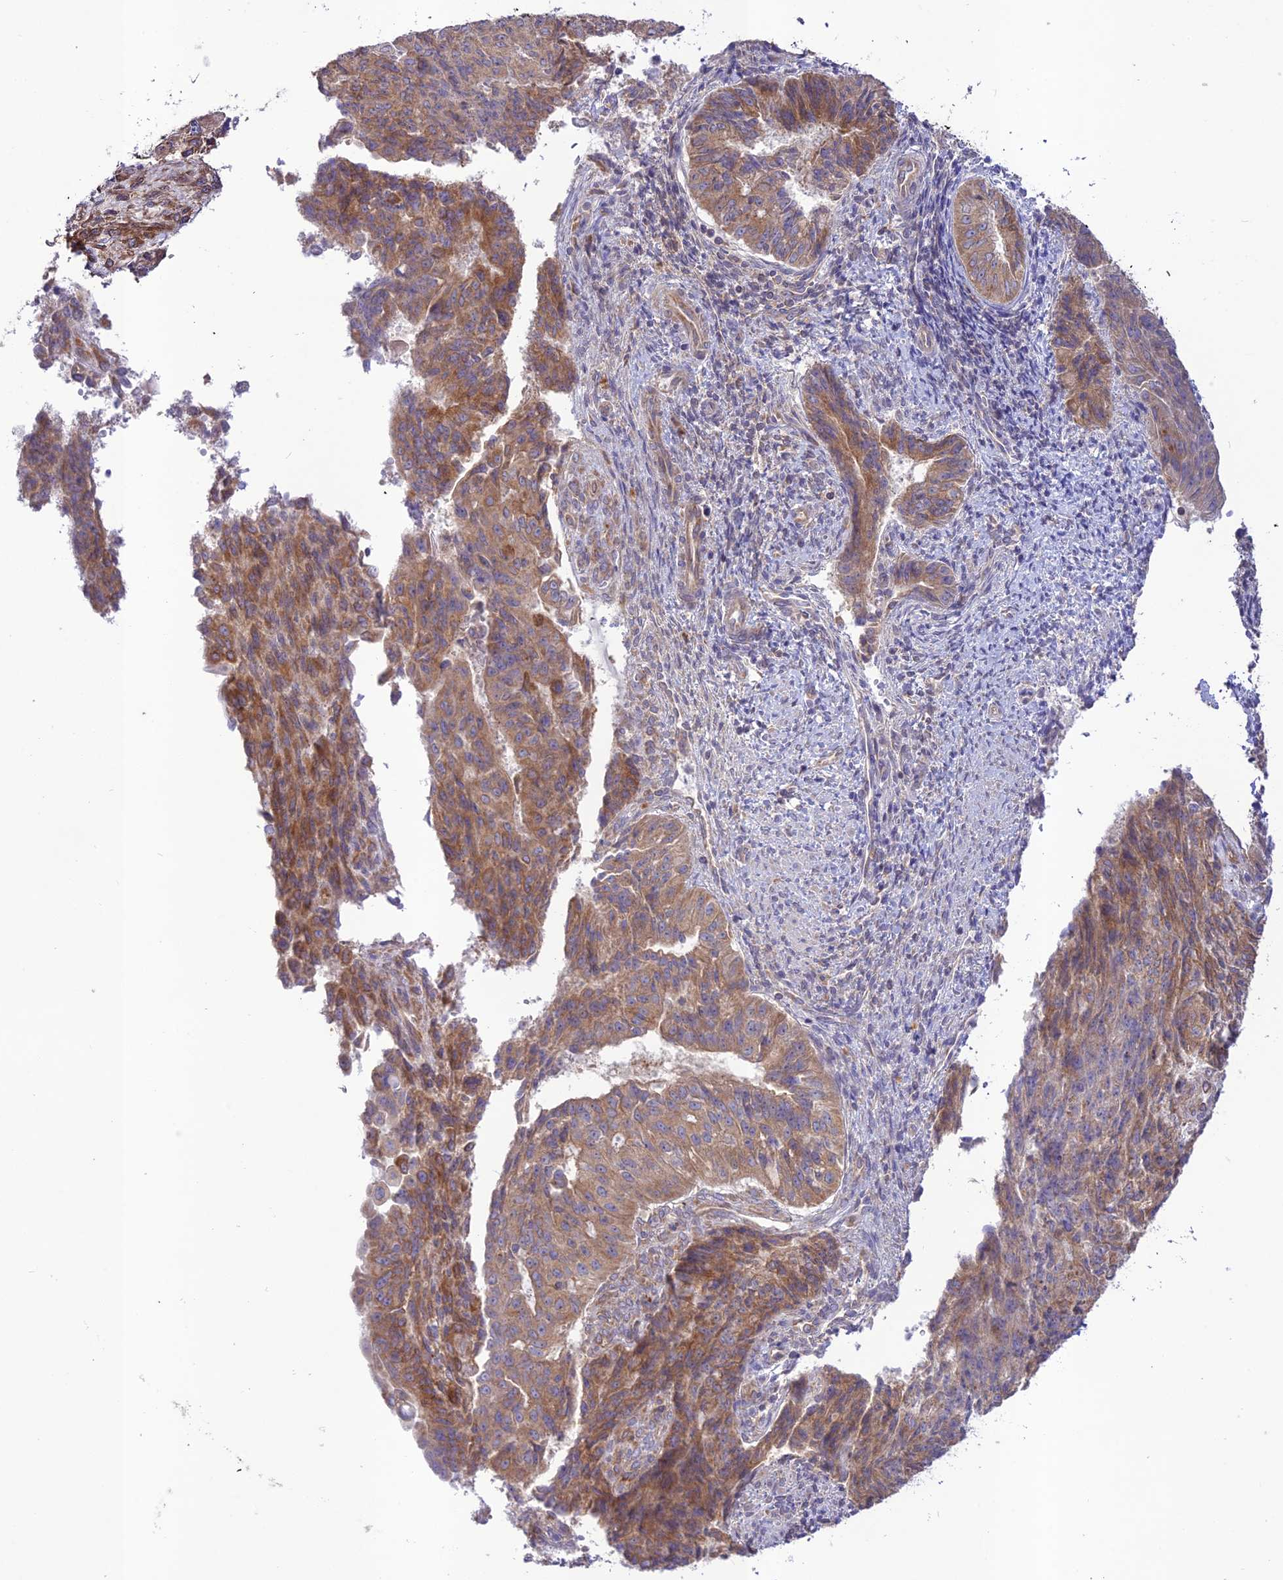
{"staining": {"intensity": "moderate", "quantity": ">75%", "location": "cytoplasmic/membranous"}, "tissue": "endometrial cancer", "cell_type": "Tumor cells", "image_type": "cancer", "snomed": [{"axis": "morphology", "description": "Adenocarcinoma, NOS"}, {"axis": "topography", "description": "Endometrium"}], "caption": "Human adenocarcinoma (endometrial) stained with a brown dye displays moderate cytoplasmic/membranous positive positivity in about >75% of tumor cells.", "gene": "TMEM259", "patient": {"sex": "female", "age": 32}}